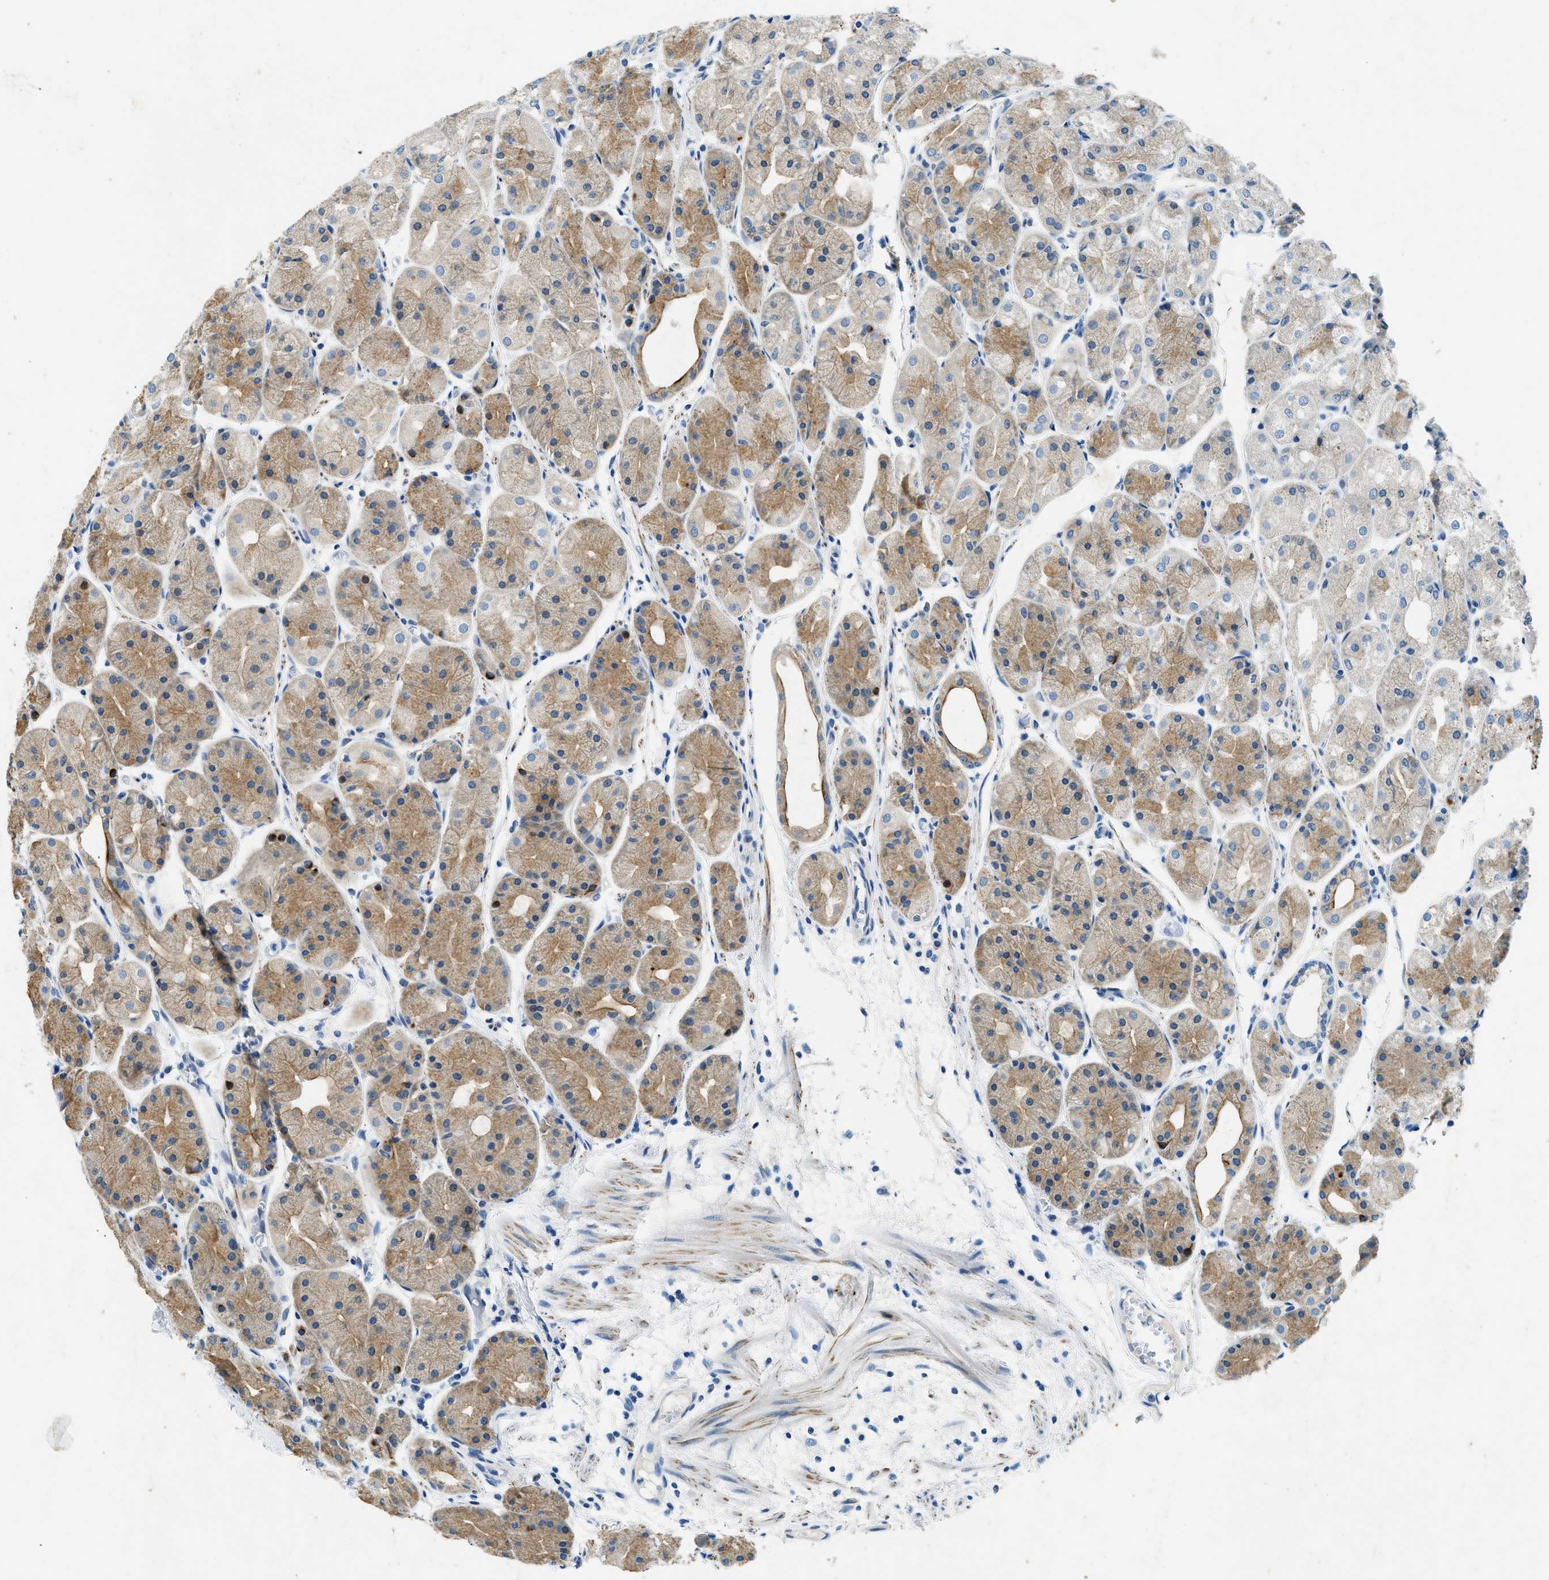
{"staining": {"intensity": "strong", "quantity": "25%-75%", "location": "cytoplasmic/membranous"}, "tissue": "stomach", "cell_type": "Glandular cells", "image_type": "normal", "snomed": [{"axis": "morphology", "description": "Normal tissue, NOS"}, {"axis": "topography", "description": "Stomach, upper"}], "caption": "Immunohistochemical staining of normal stomach demonstrates strong cytoplasmic/membranous protein expression in about 25%-75% of glandular cells.", "gene": "CFAP20", "patient": {"sex": "male", "age": 72}}